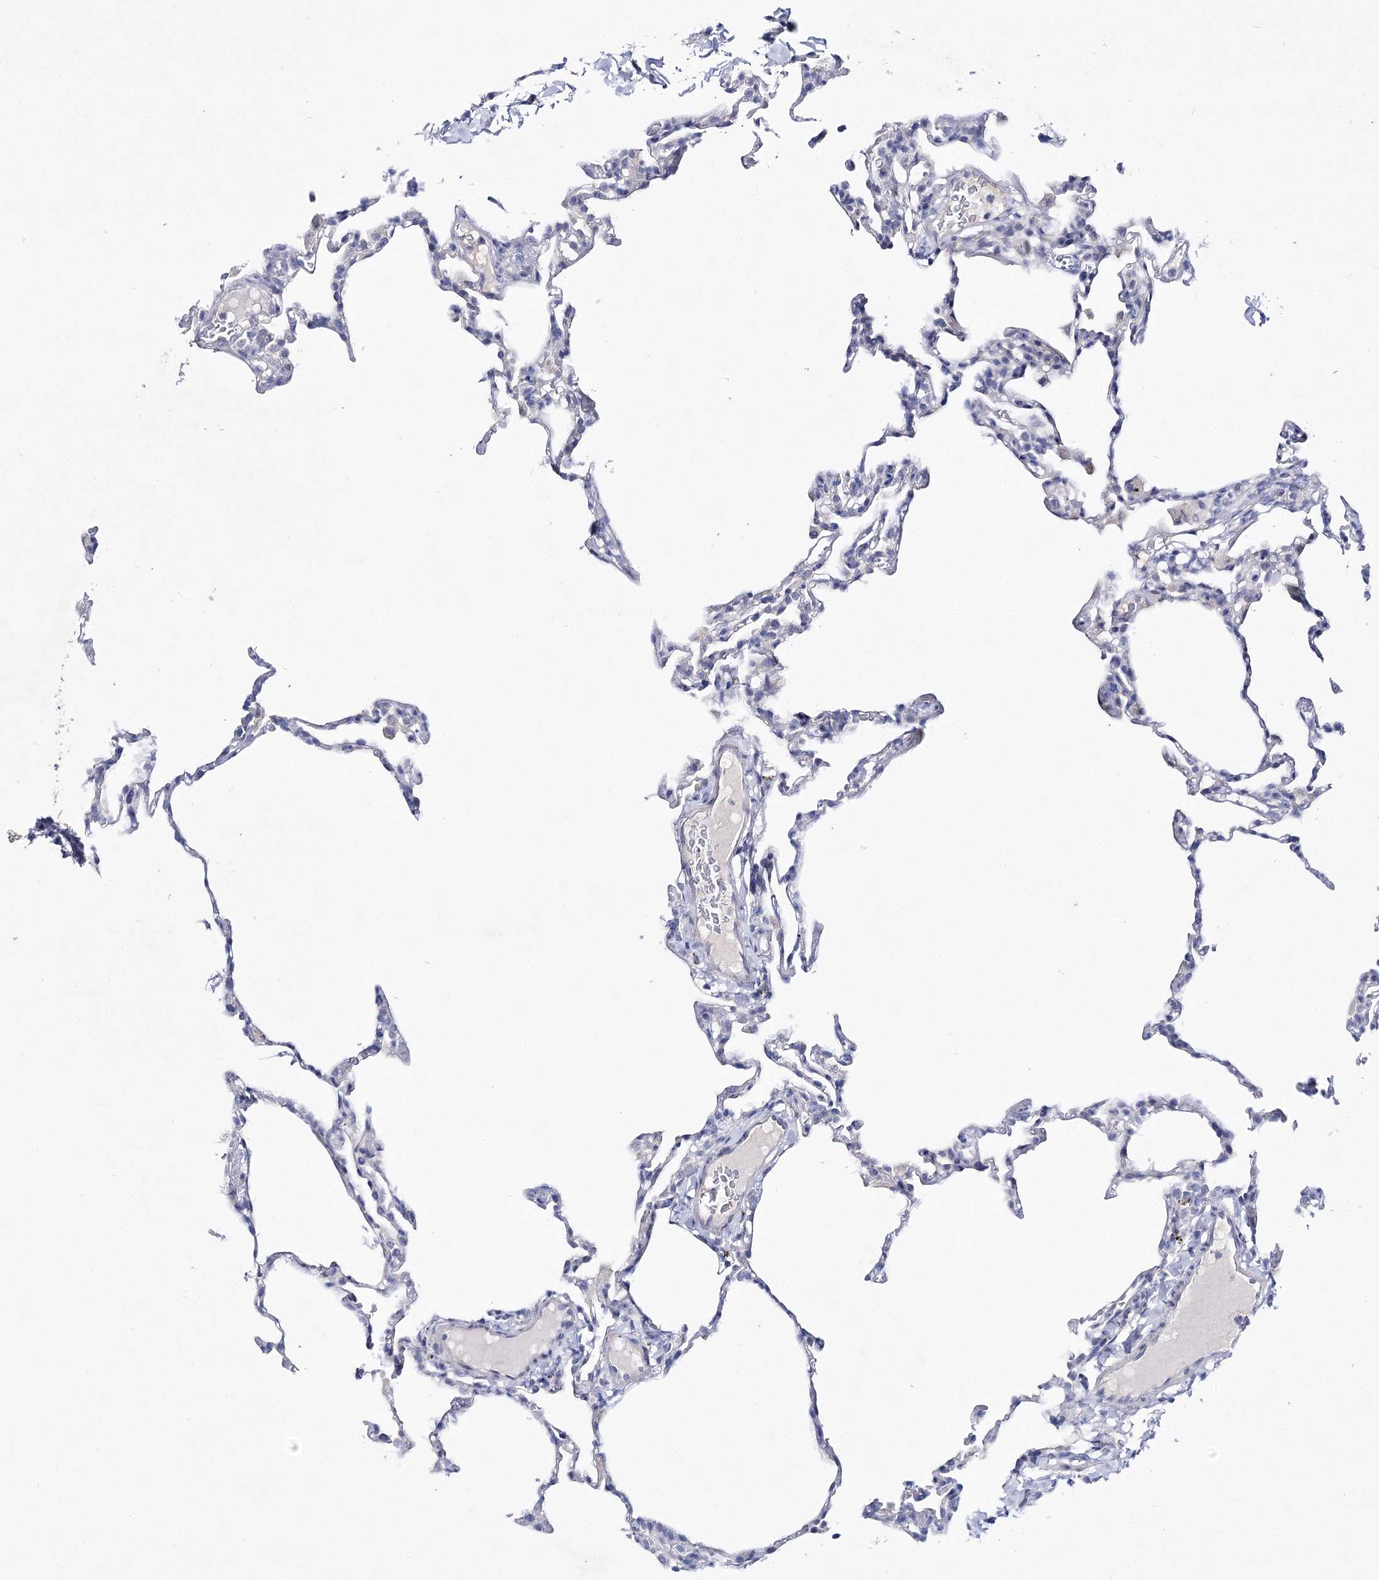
{"staining": {"intensity": "negative", "quantity": "none", "location": "none"}, "tissue": "lung", "cell_type": "Alveolar cells", "image_type": "normal", "snomed": [{"axis": "morphology", "description": "Normal tissue, NOS"}, {"axis": "topography", "description": "Lung"}], "caption": "DAB (3,3'-diaminobenzidine) immunohistochemical staining of normal human lung shows no significant staining in alveolar cells.", "gene": "LRRC14B", "patient": {"sex": "male", "age": 20}}